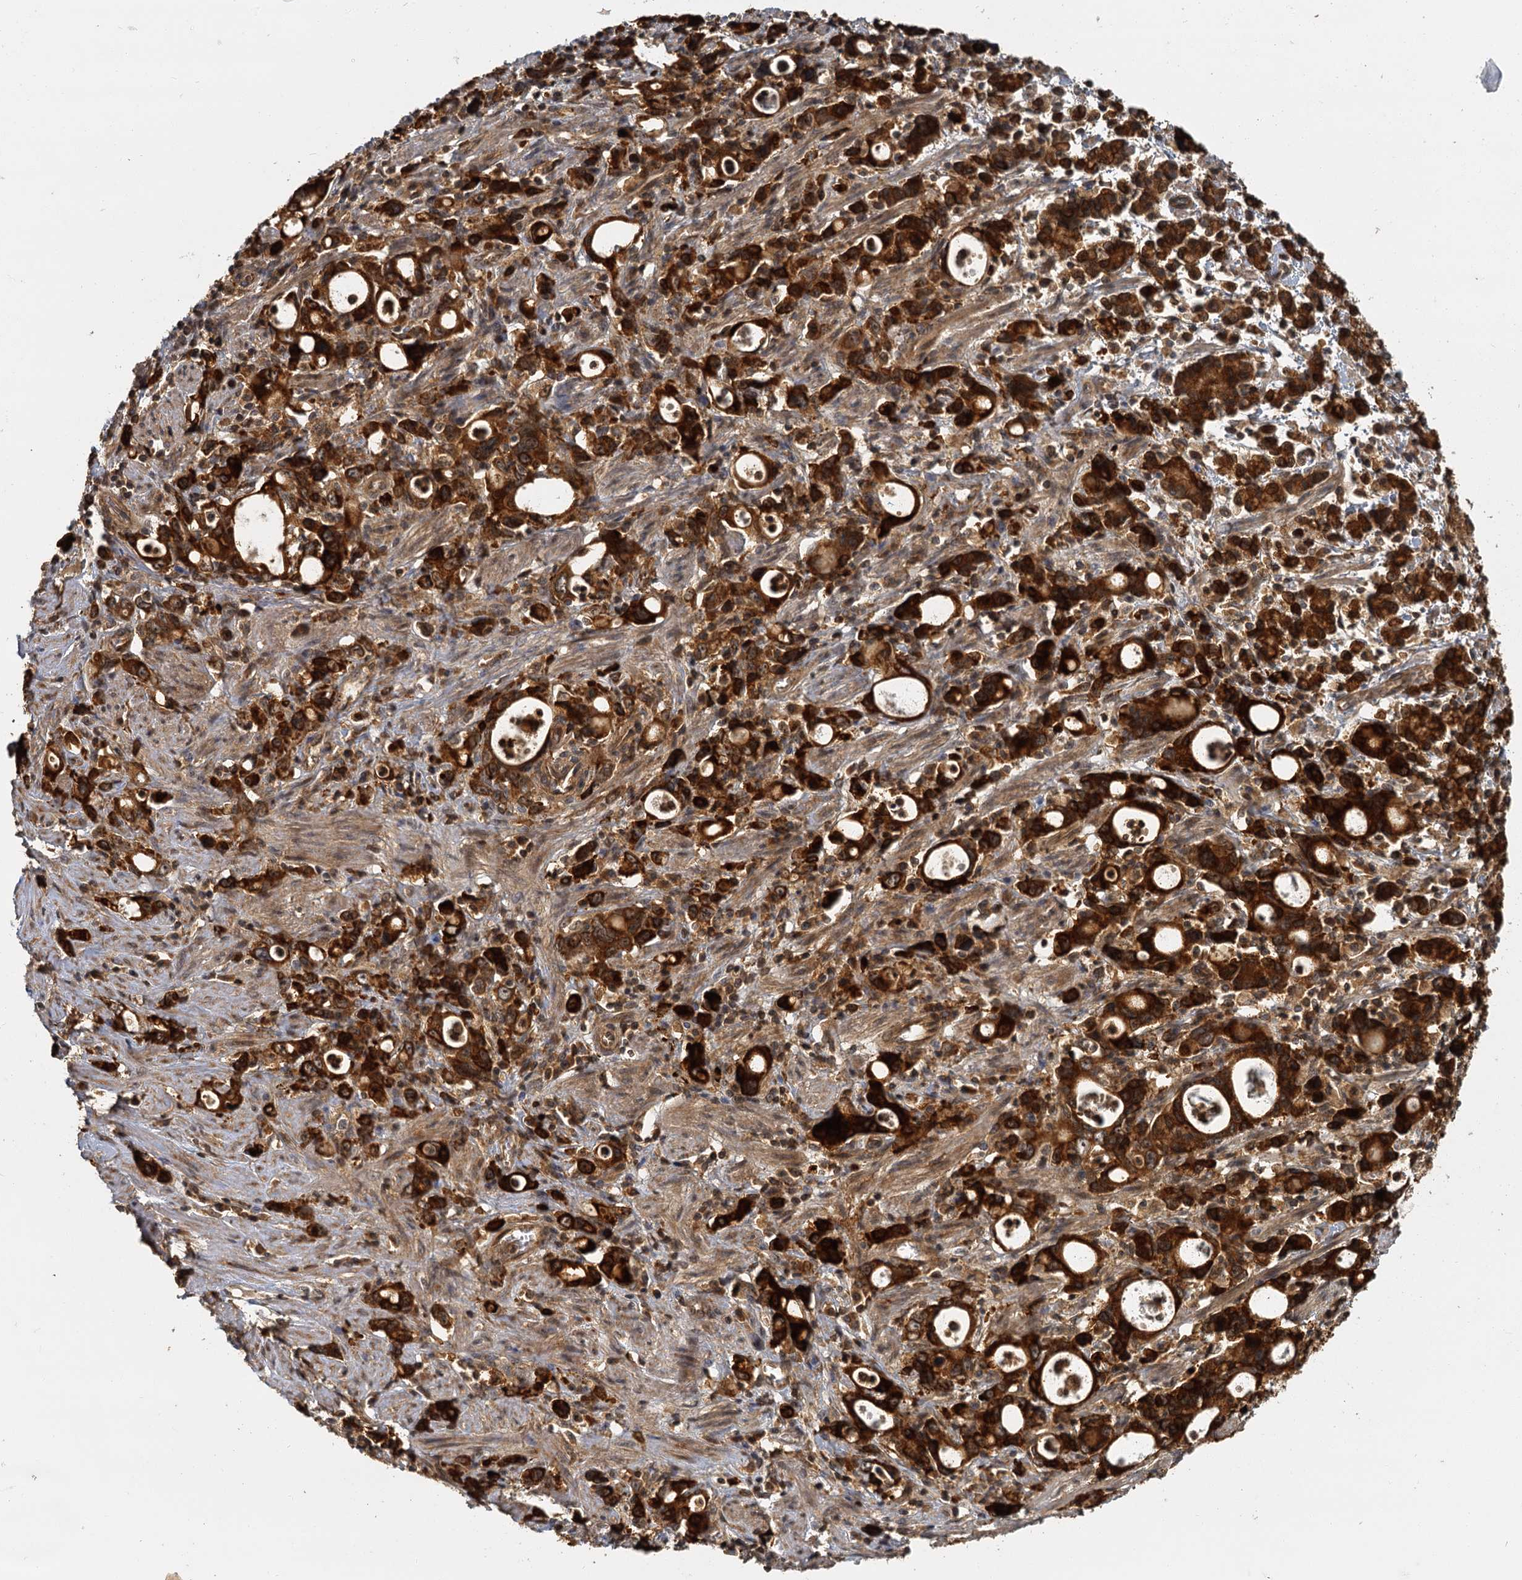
{"staining": {"intensity": "strong", "quantity": ">75%", "location": "cytoplasmic/membranous,nuclear"}, "tissue": "stomach cancer", "cell_type": "Tumor cells", "image_type": "cancer", "snomed": [{"axis": "morphology", "description": "Adenocarcinoma, NOS"}, {"axis": "topography", "description": "Stomach, lower"}], "caption": "IHC of stomach cancer (adenocarcinoma) reveals high levels of strong cytoplasmic/membranous and nuclear positivity in approximately >75% of tumor cells.", "gene": "ZNF549", "patient": {"sex": "female", "age": 43}}